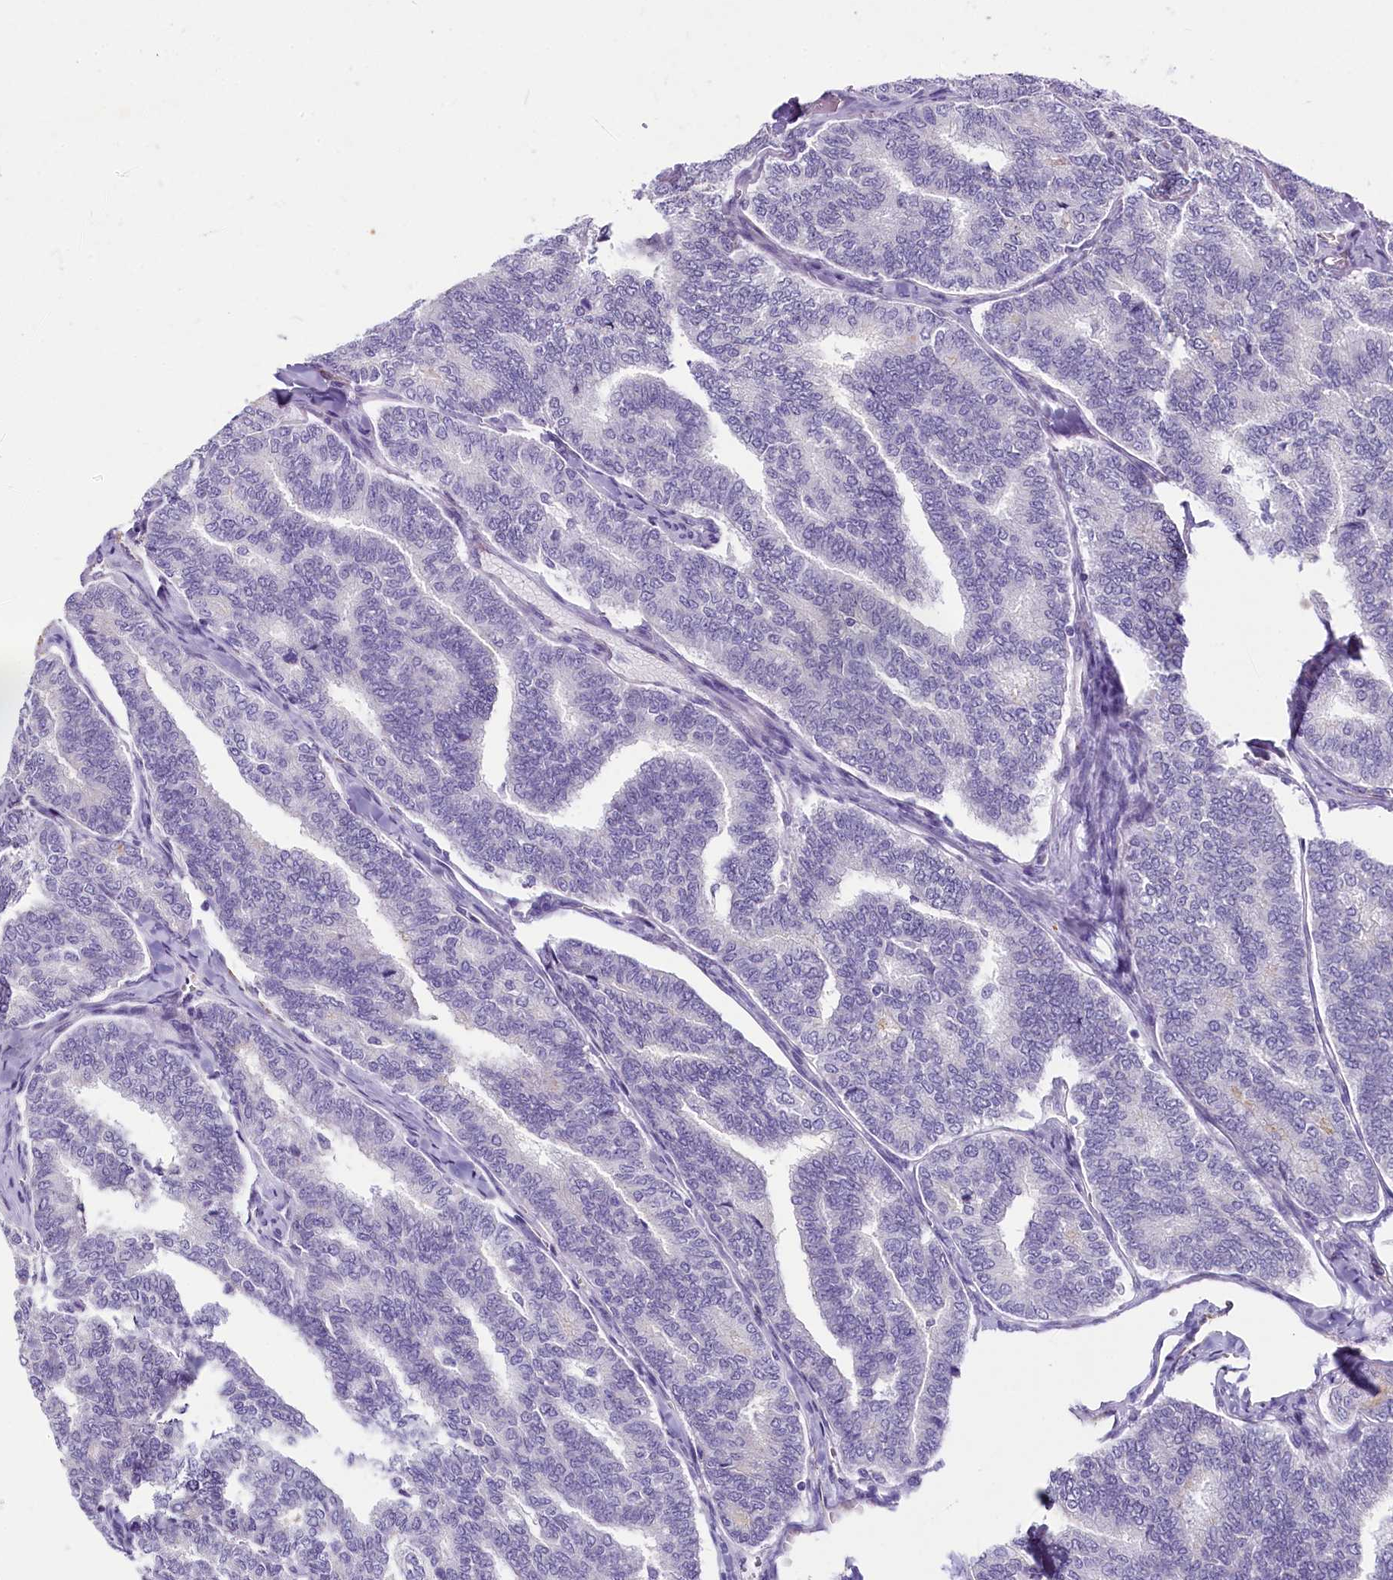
{"staining": {"intensity": "negative", "quantity": "none", "location": "none"}, "tissue": "thyroid cancer", "cell_type": "Tumor cells", "image_type": "cancer", "snomed": [{"axis": "morphology", "description": "Papillary adenocarcinoma, NOS"}, {"axis": "topography", "description": "Thyroid gland"}], "caption": "Tumor cells show no significant protein positivity in thyroid papillary adenocarcinoma.", "gene": "INSC", "patient": {"sex": "female", "age": 35}}